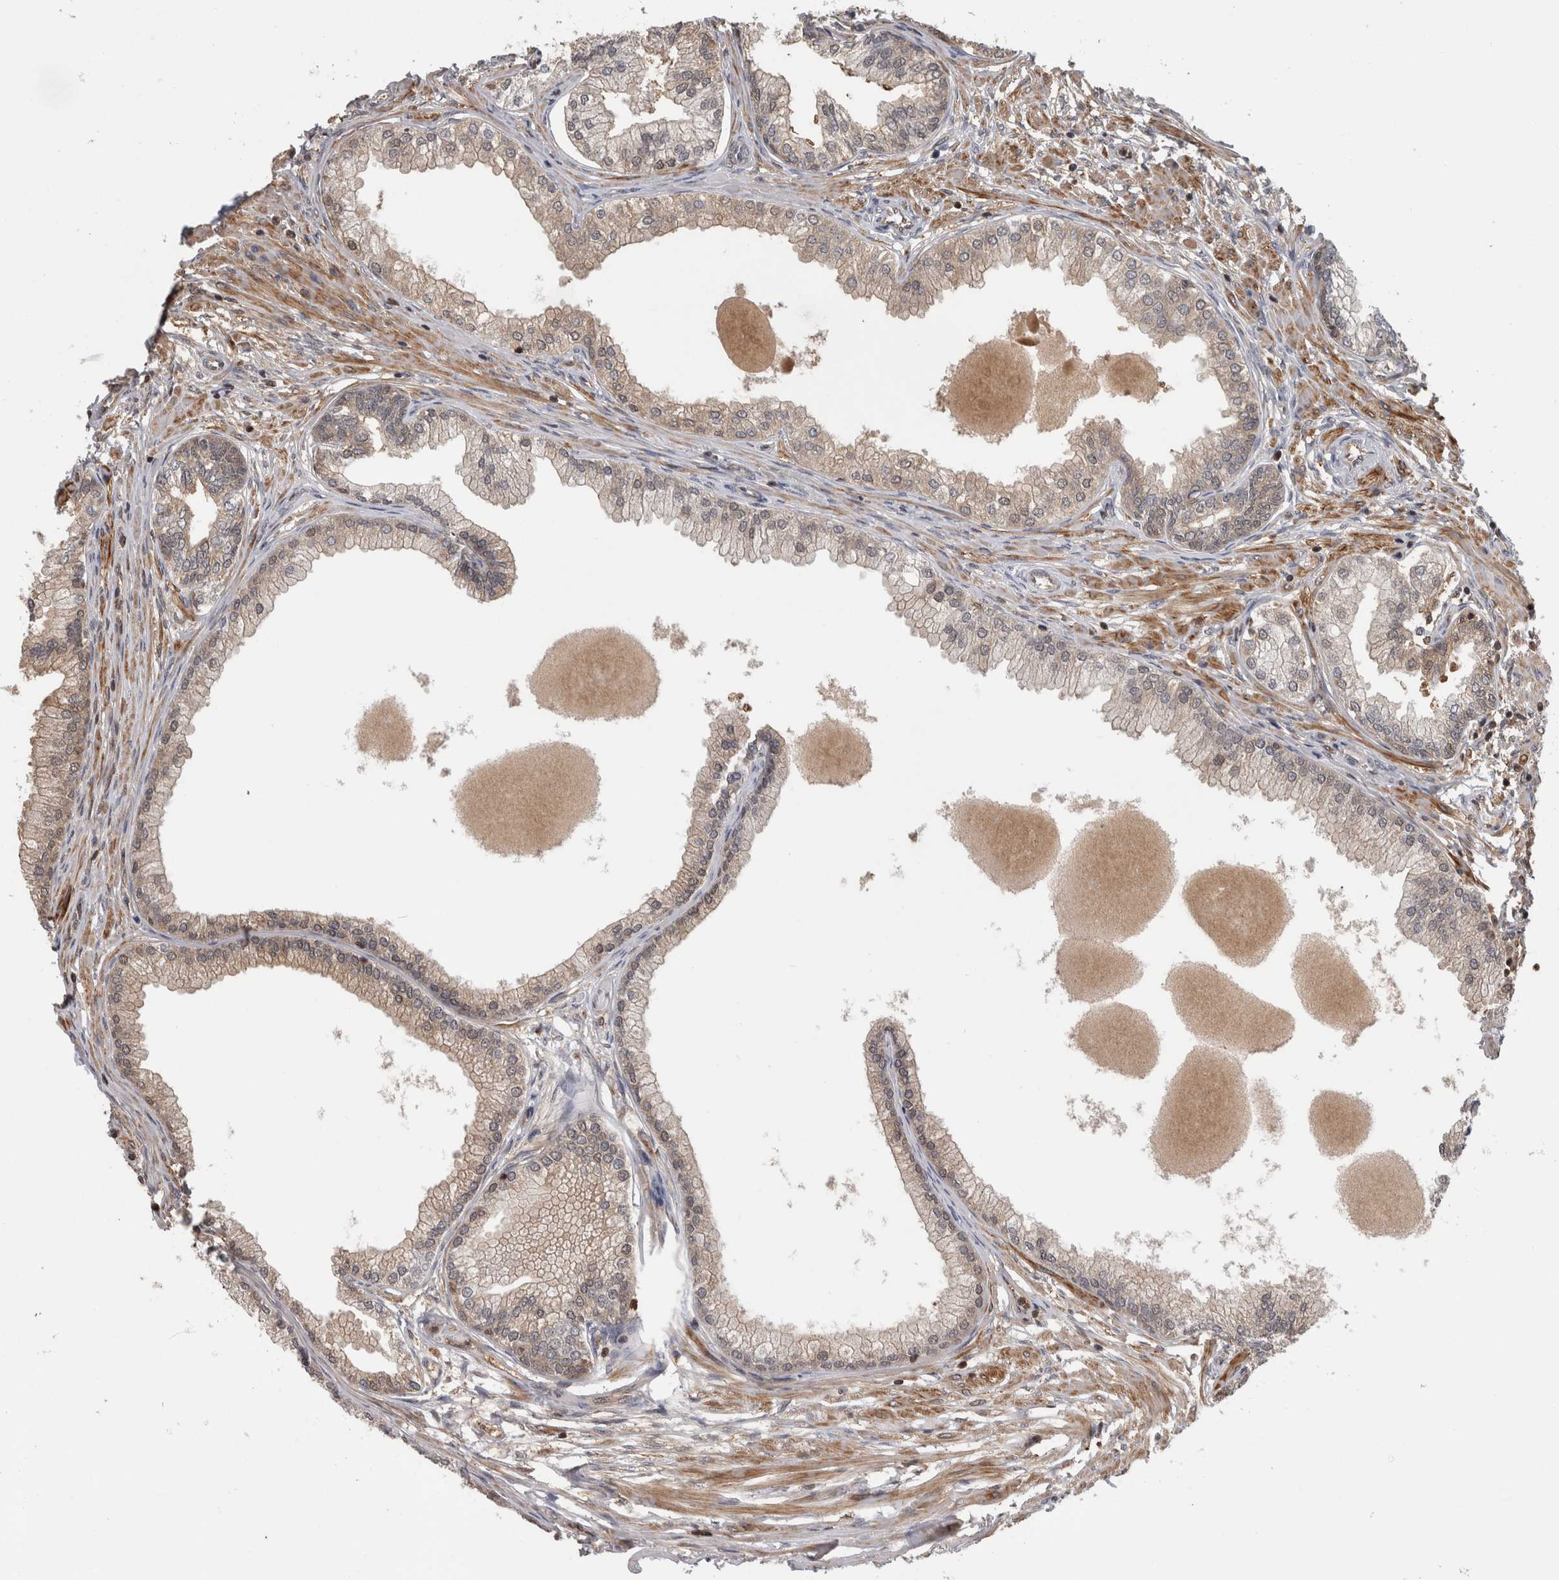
{"staining": {"intensity": "weak", "quantity": "25%-75%", "location": "cytoplasmic/membranous,nuclear"}, "tissue": "prostate", "cell_type": "Glandular cells", "image_type": "normal", "snomed": [{"axis": "morphology", "description": "Normal tissue, NOS"}, {"axis": "morphology", "description": "Urothelial carcinoma, Low grade"}, {"axis": "topography", "description": "Urinary bladder"}, {"axis": "topography", "description": "Prostate"}], "caption": "Immunohistochemical staining of unremarkable prostate exhibits weak cytoplasmic/membranous,nuclear protein positivity in approximately 25%-75% of glandular cells.", "gene": "TDRD7", "patient": {"sex": "male", "age": 60}}